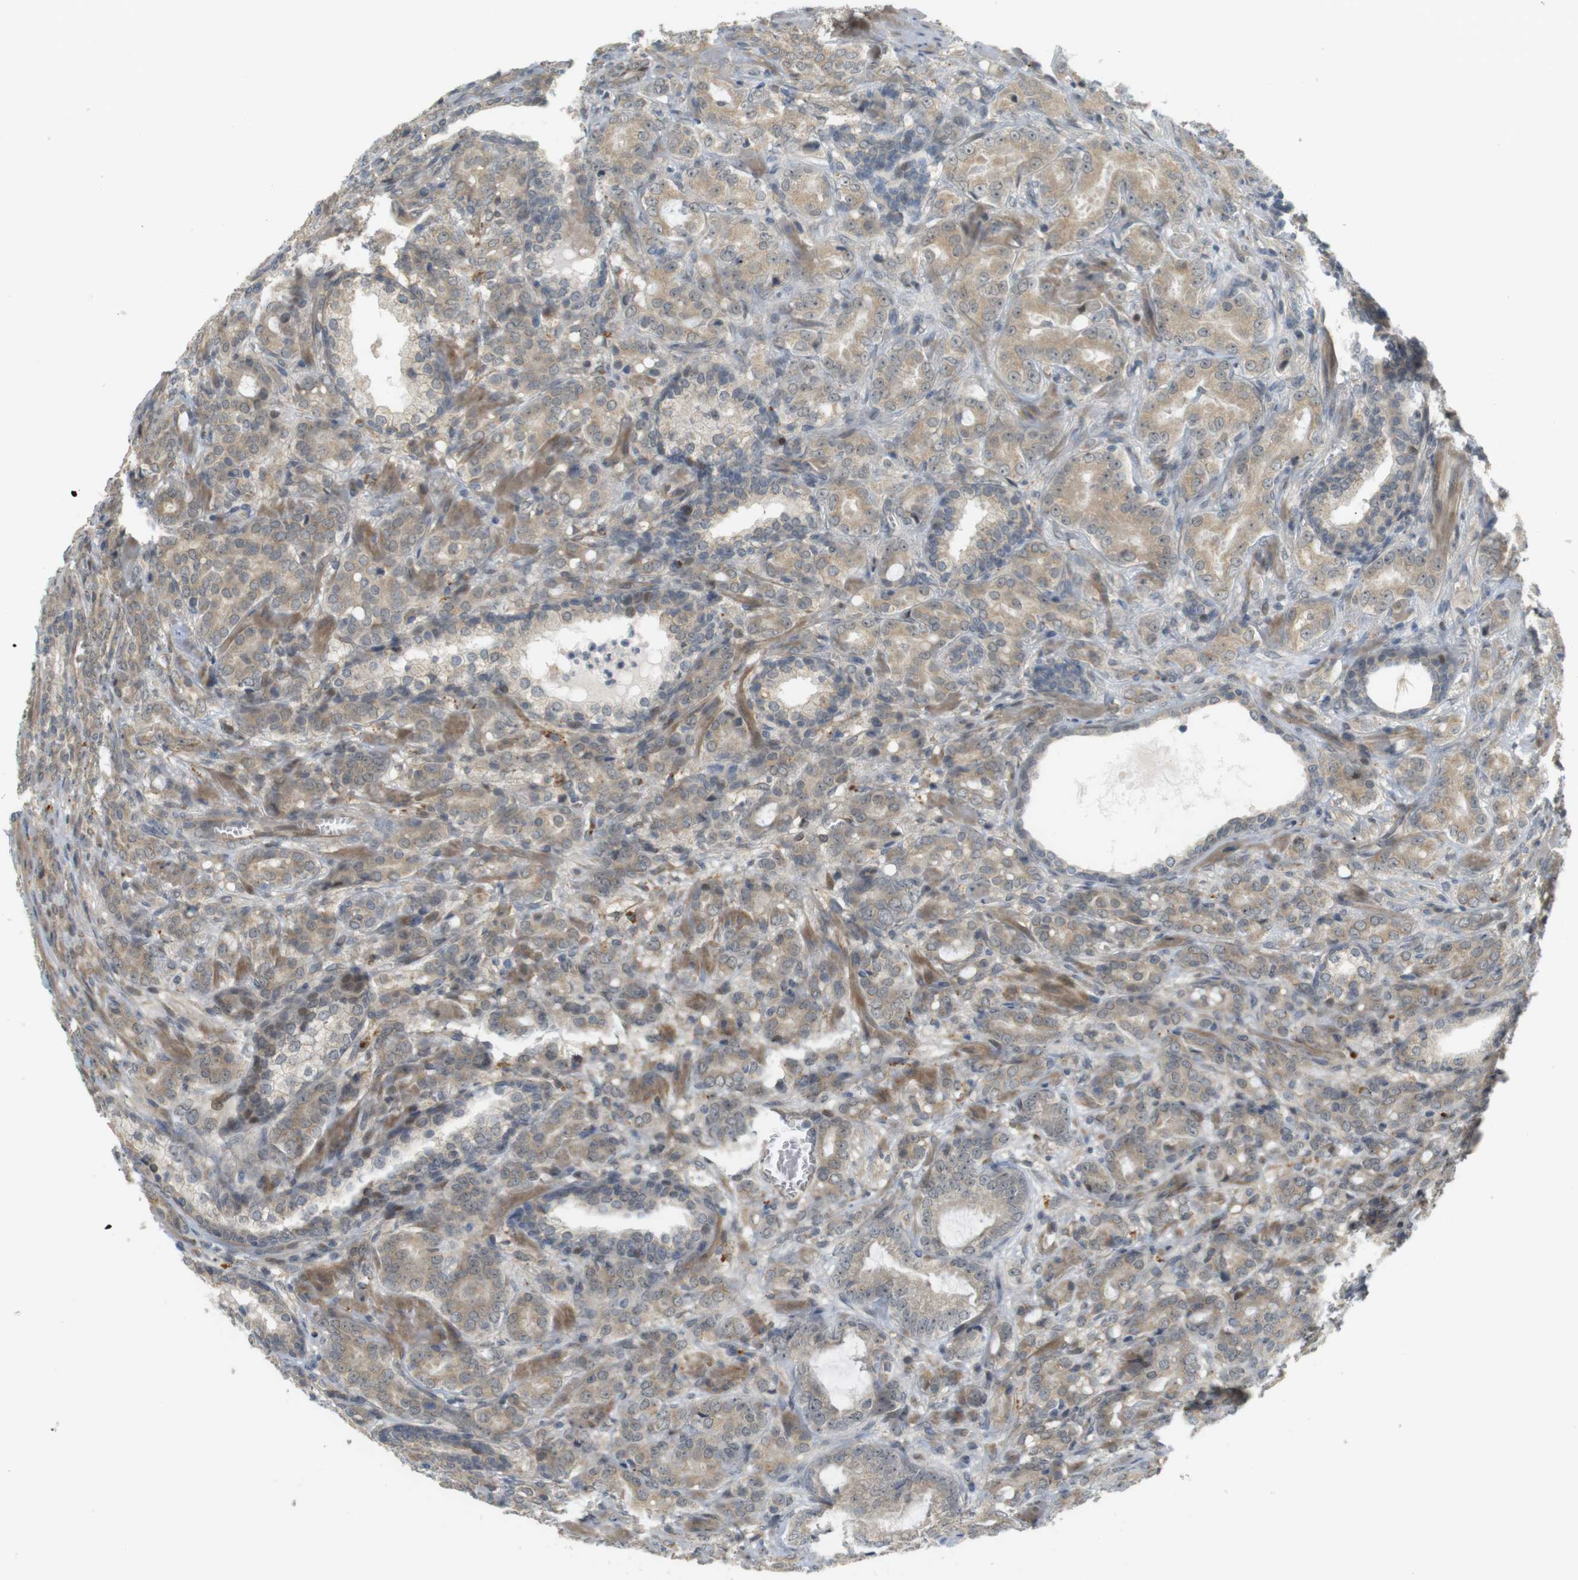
{"staining": {"intensity": "weak", "quantity": ">75%", "location": "cytoplasmic/membranous"}, "tissue": "prostate cancer", "cell_type": "Tumor cells", "image_type": "cancer", "snomed": [{"axis": "morphology", "description": "Adenocarcinoma, High grade"}, {"axis": "topography", "description": "Prostate"}], "caption": "IHC of human prostate cancer (high-grade adenocarcinoma) demonstrates low levels of weak cytoplasmic/membranous expression in approximately >75% of tumor cells. IHC stains the protein in brown and the nuclei are stained blue.", "gene": "TSPAN9", "patient": {"sex": "male", "age": 64}}